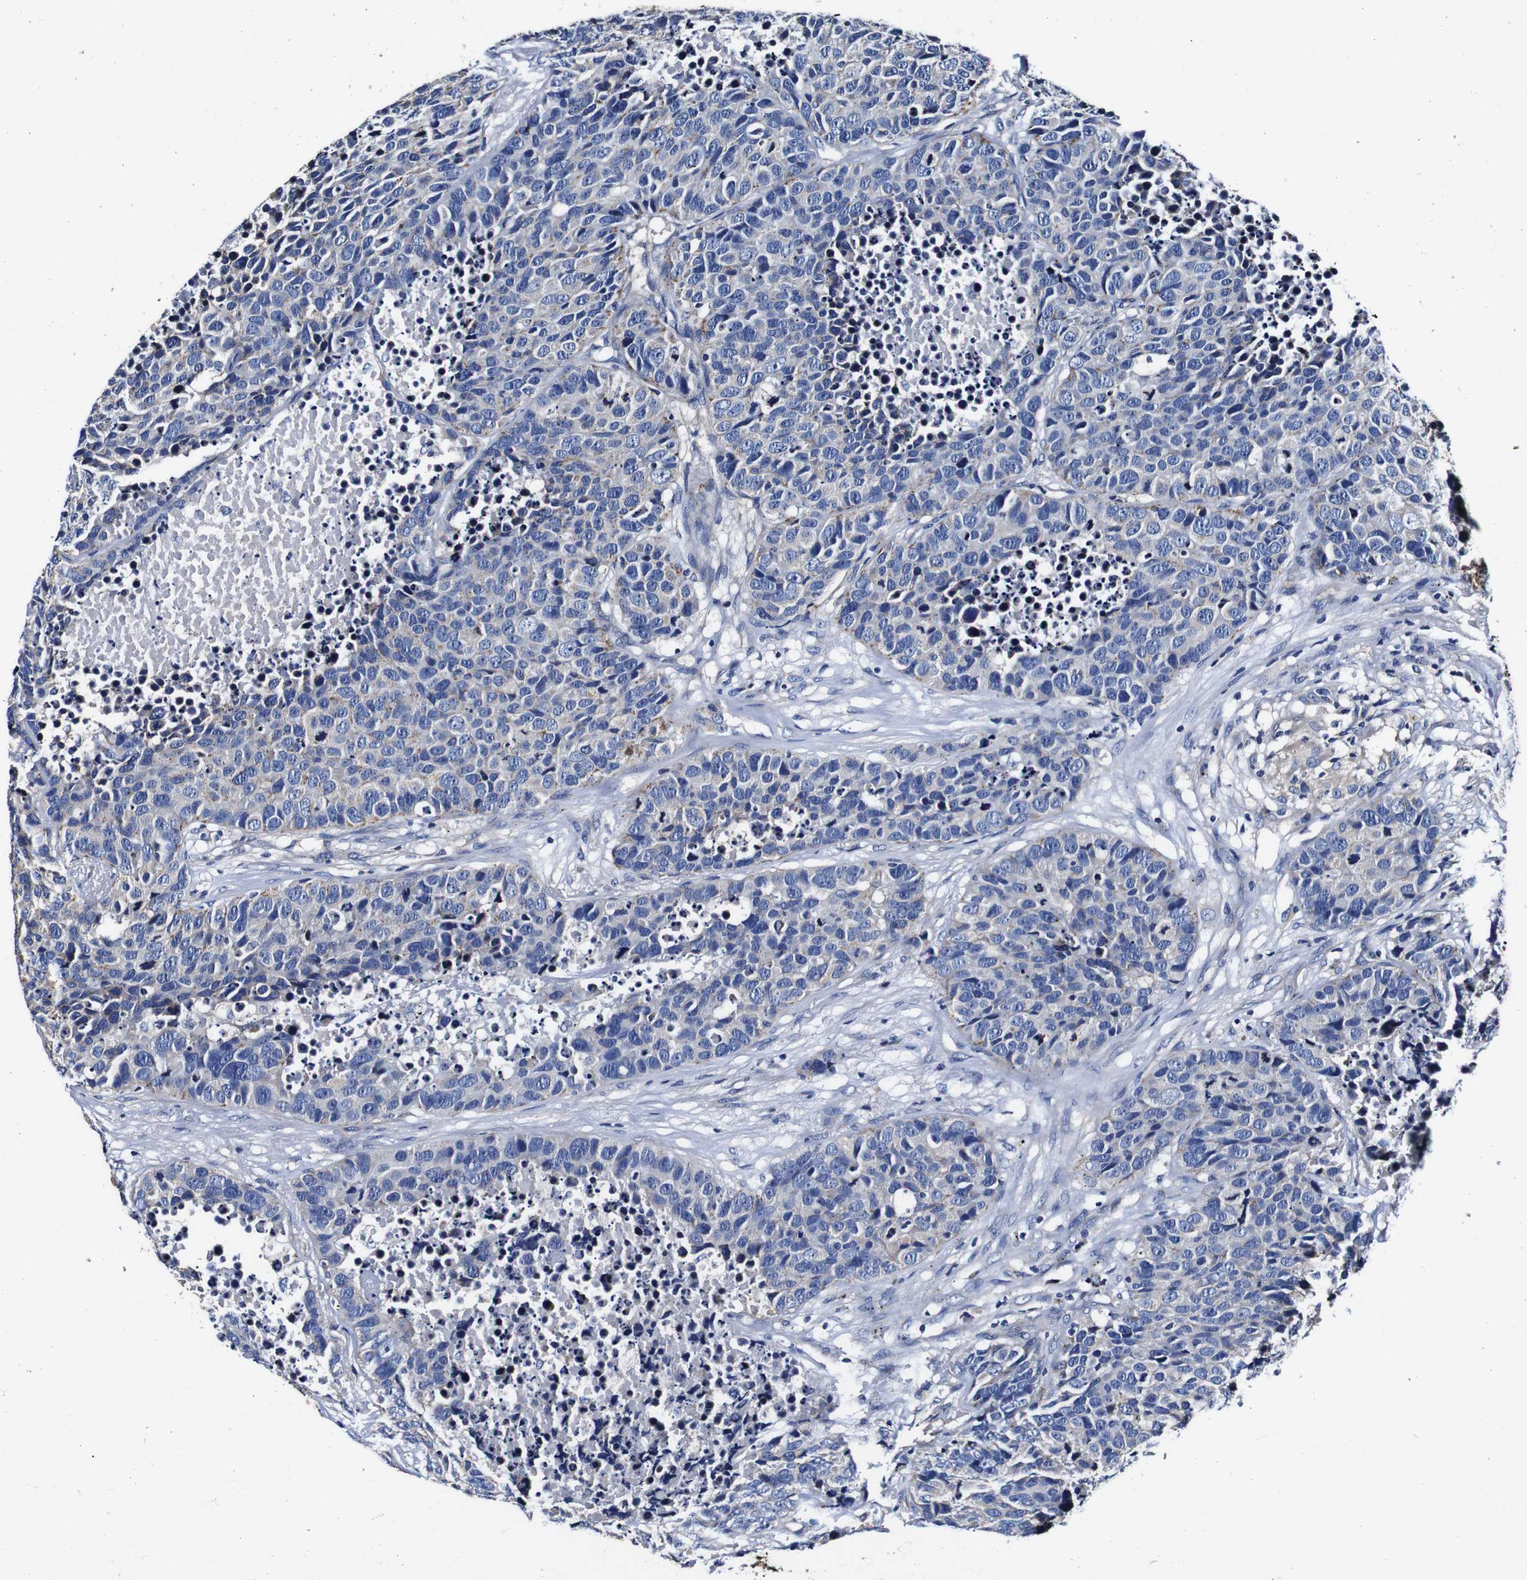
{"staining": {"intensity": "negative", "quantity": "none", "location": "none"}, "tissue": "carcinoid", "cell_type": "Tumor cells", "image_type": "cancer", "snomed": [{"axis": "morphology", "description": "Carcinoid, malignant, NOS"}, {"axis": "topography", "description": "Lung"}], "caption": "Immunohistochemistry micrograph of human carcinoid stained for a protein (brown), which exhibits no expression in tumor cells.", "gene": "PDCD6IP", "patient": {"sex": "male", "age": 60}}